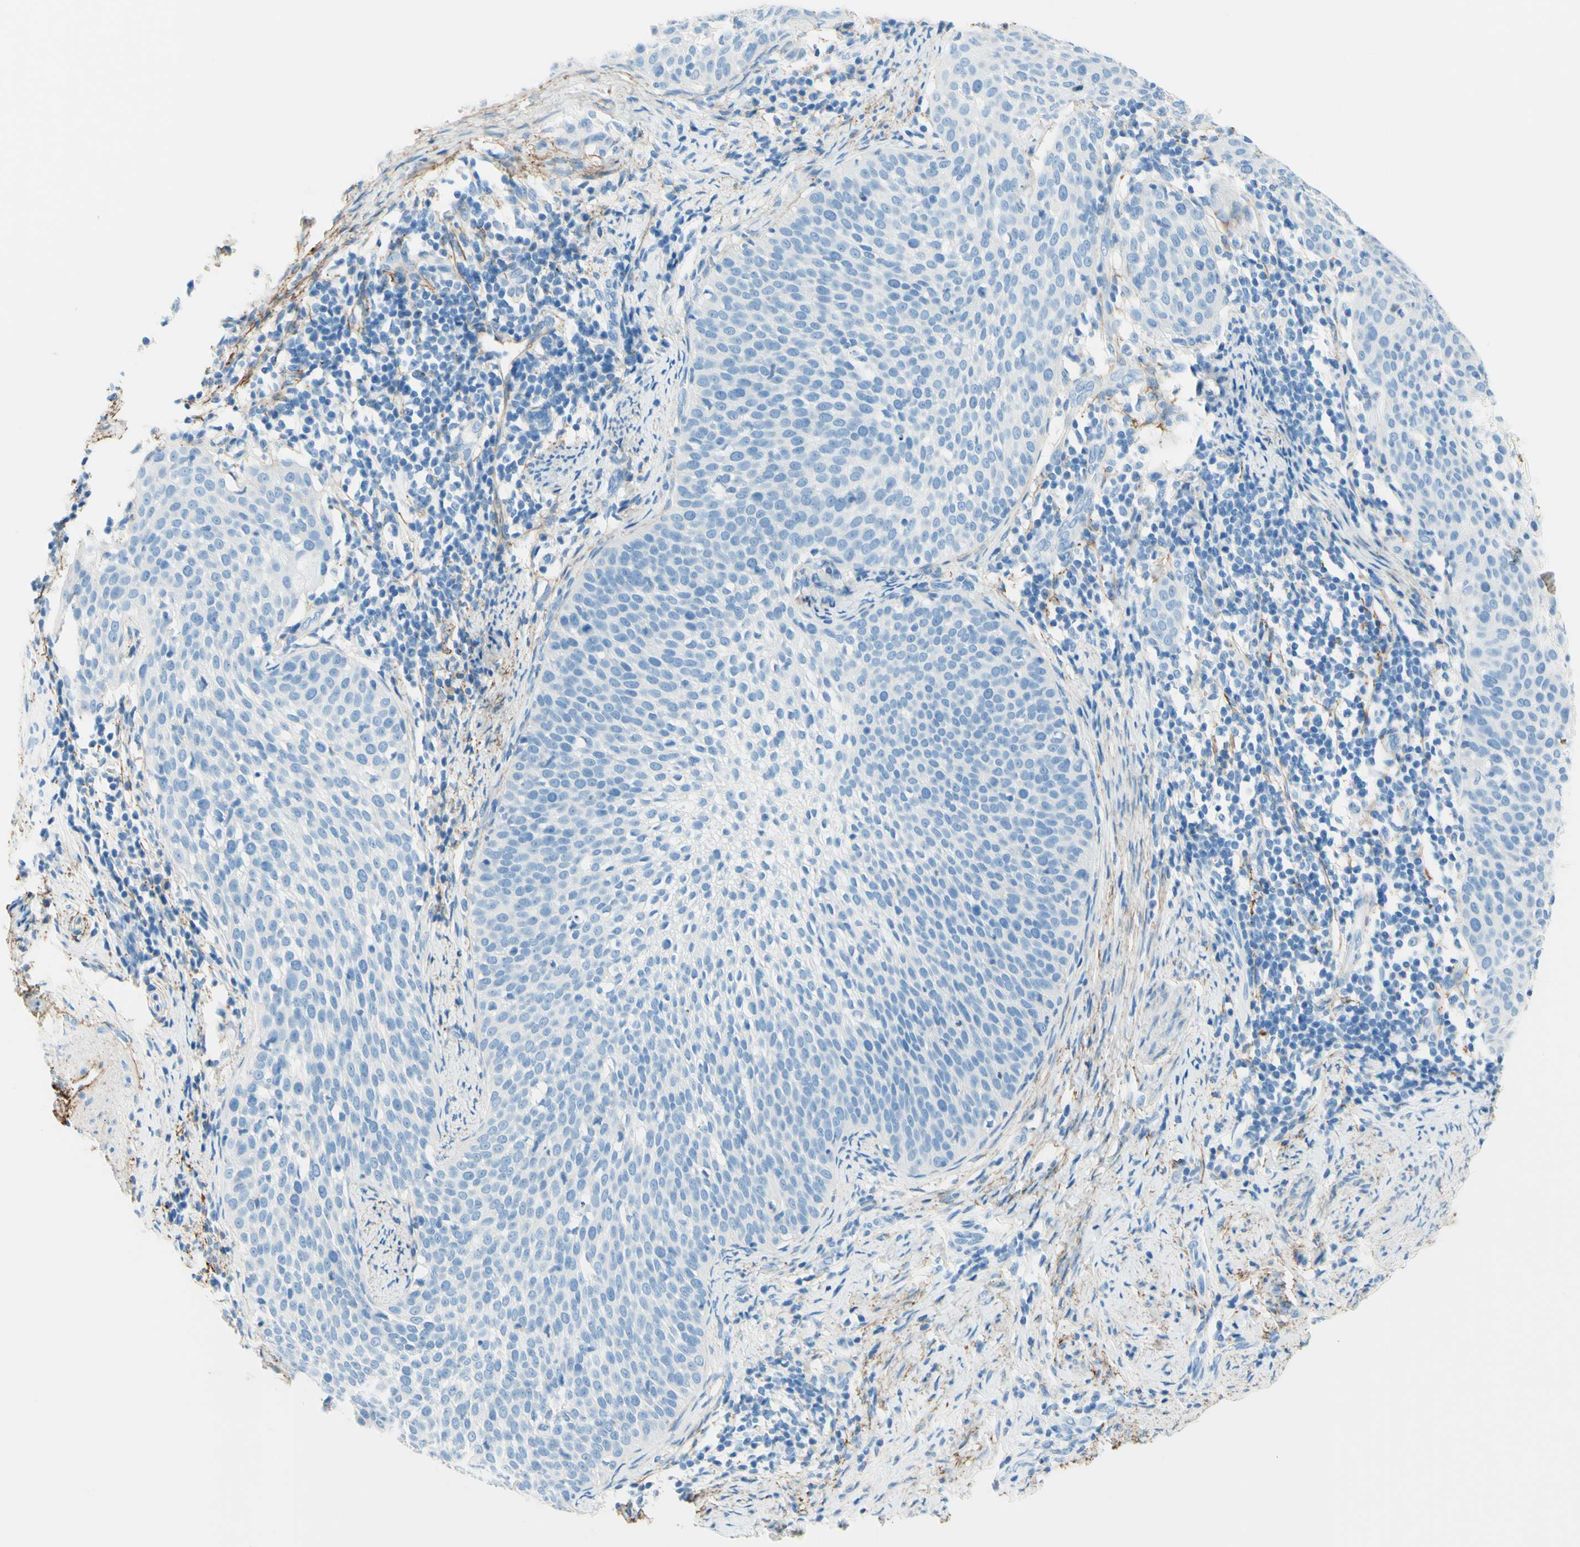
{"staining": {"intensity": "negative", "quantity": "none", "location": "none"}, "tissue": "cervical cancer", "cell_type": "Tumor cells", "image_type": "cancer", "snomed": [{"axis": "morphology", "description": "Squamous cell carcinoma, NOS"}, {"axis": "topography", "description": "Cervix"}], "caption": "Micrograph shows no protein expression in tumor cells of squamous cell carcinoma (cervical) tissue.", "gene": "MFAP5", "patient": {"sex": "female", "age": 51}}